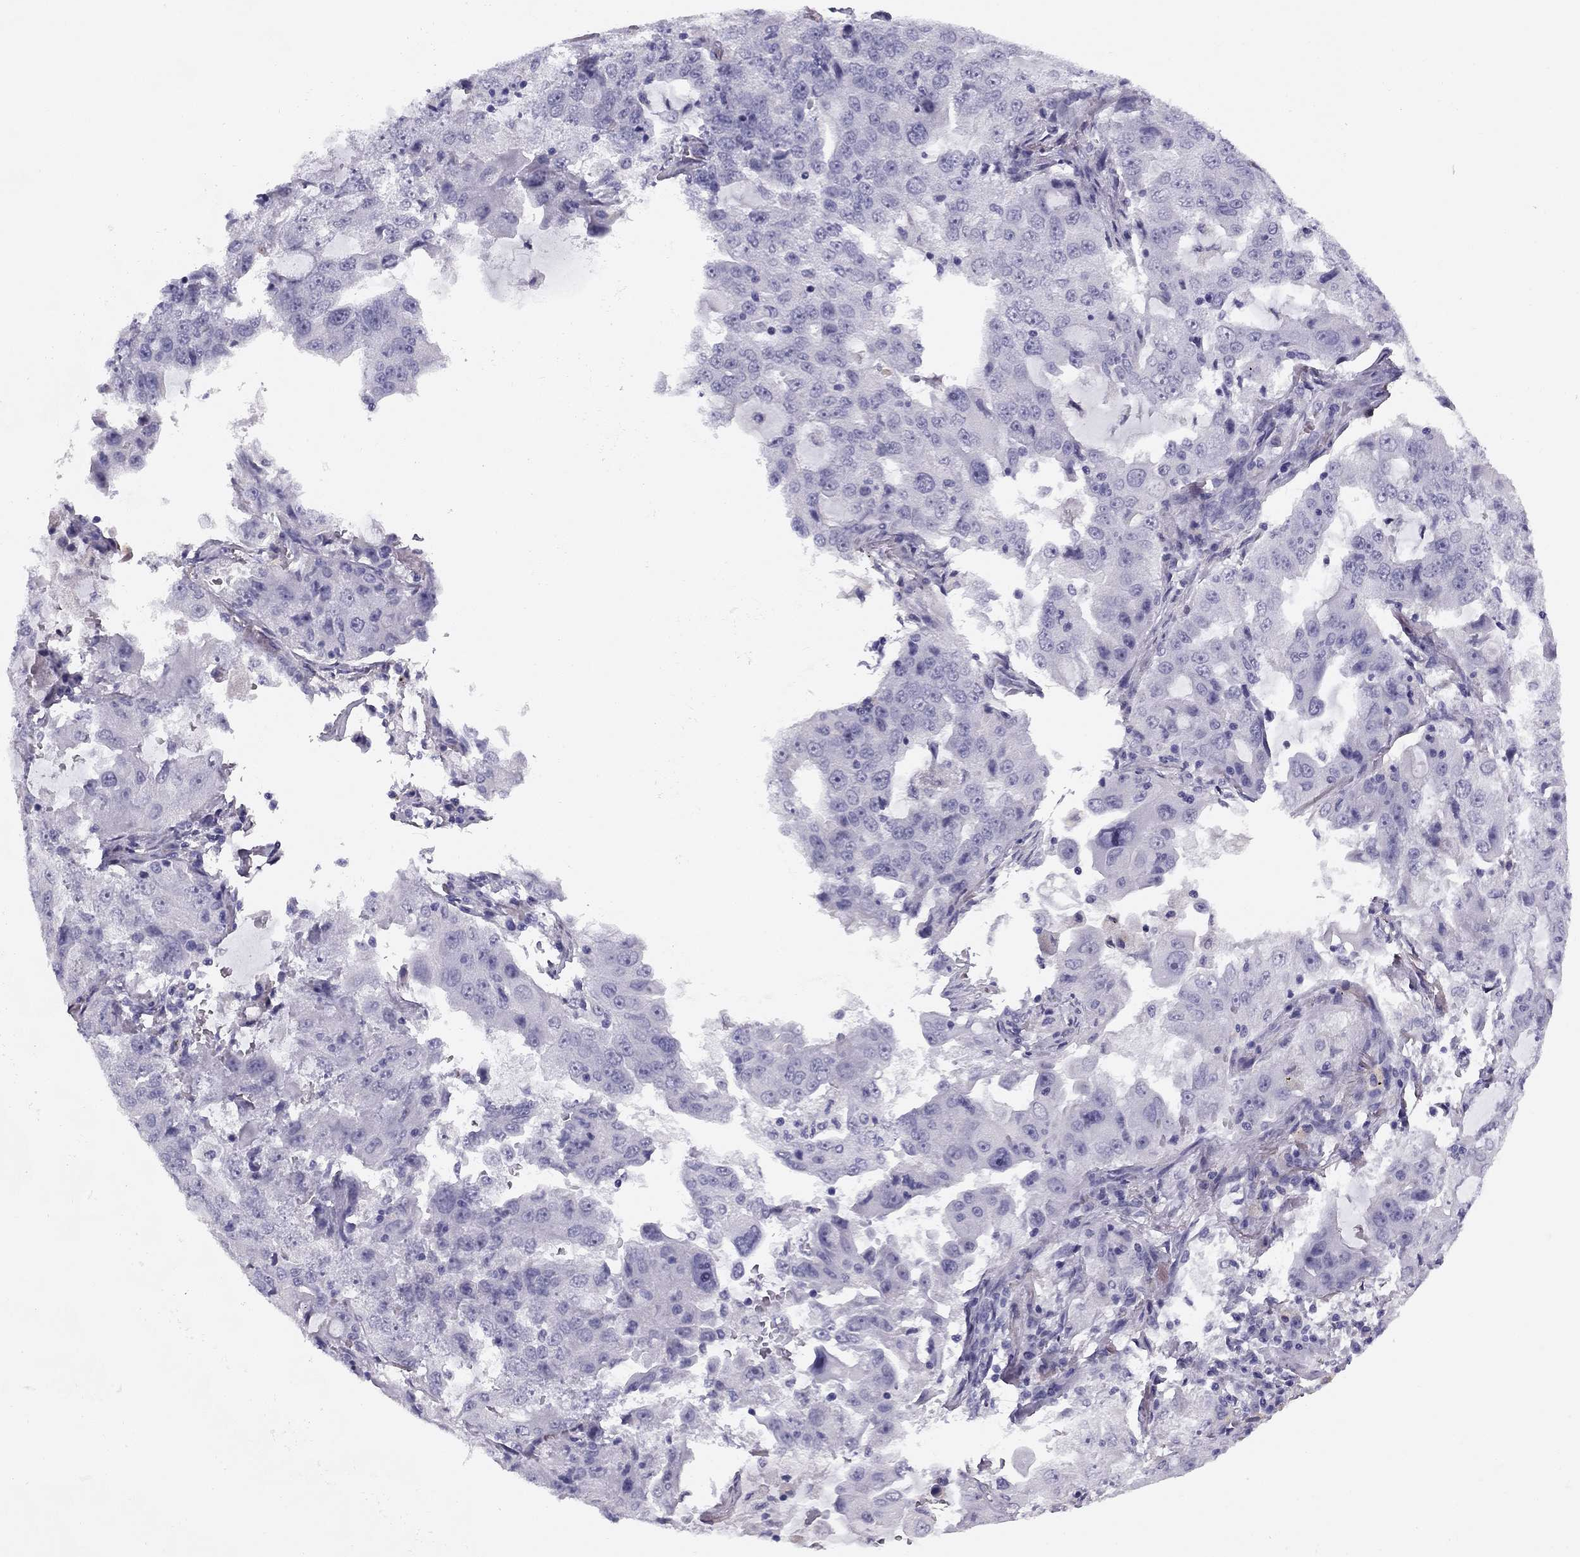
{"staining": {"intensity": "negative", "quantity": "none", "location": "none"}, "tissue": "lung cancer", "cell_type": "Tumor cells", "image_type": "cancer", "snomed": [{"axis": "morphology", "description": "Adenocarcinoma, NOS"}, {"axis": "topography", "description": "Lung"}], "caption": "Immunohistochemical staining of lung cancer (adenocarcinoma) shows no significant expression in tumor cells. (DAB immunohistochemistry (IHC), high magnification).", "gene": "MC5R", "patient": {"sex": "female", "age": 61}}